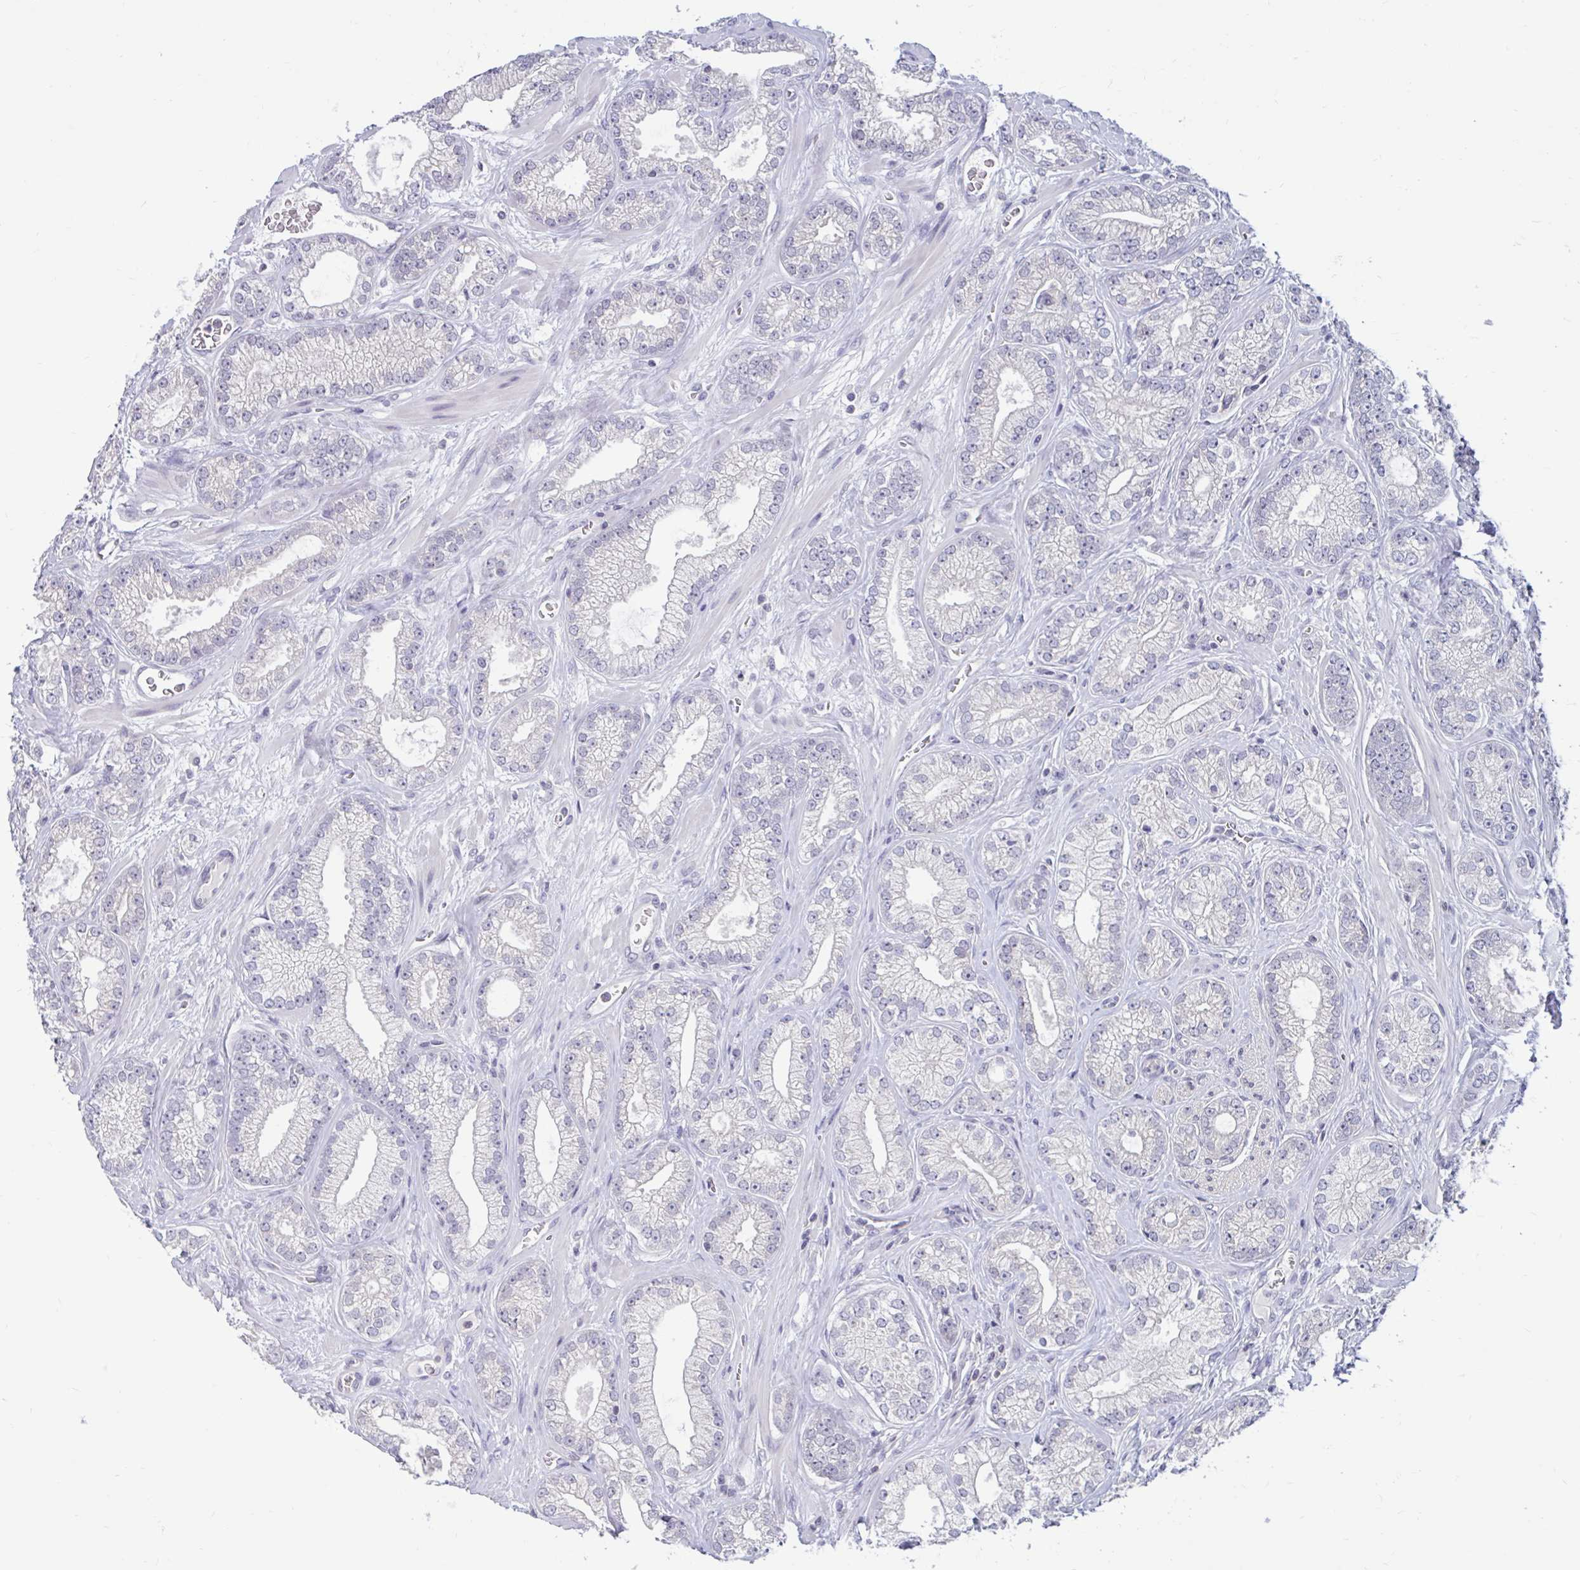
{"staining": {"intensity": "negative", "quantity": "none", "location": "none"}, "tissue": "prostate cancer", "cell_type": "Tumor cells", "image_type": "cancer", "snomed": [{"axis": "morphology", "description": "Adenocarcinoma, High grade"}, {"axis": "topography", "description": "Prostate"}], "caption": "DAB immunohistochemical staining of human prostate high-grade adenocarcinoma displays no significant positivity in tumor cells.", "gene": "ARPP19", "patient": {"sex": "male", "age": 66}}